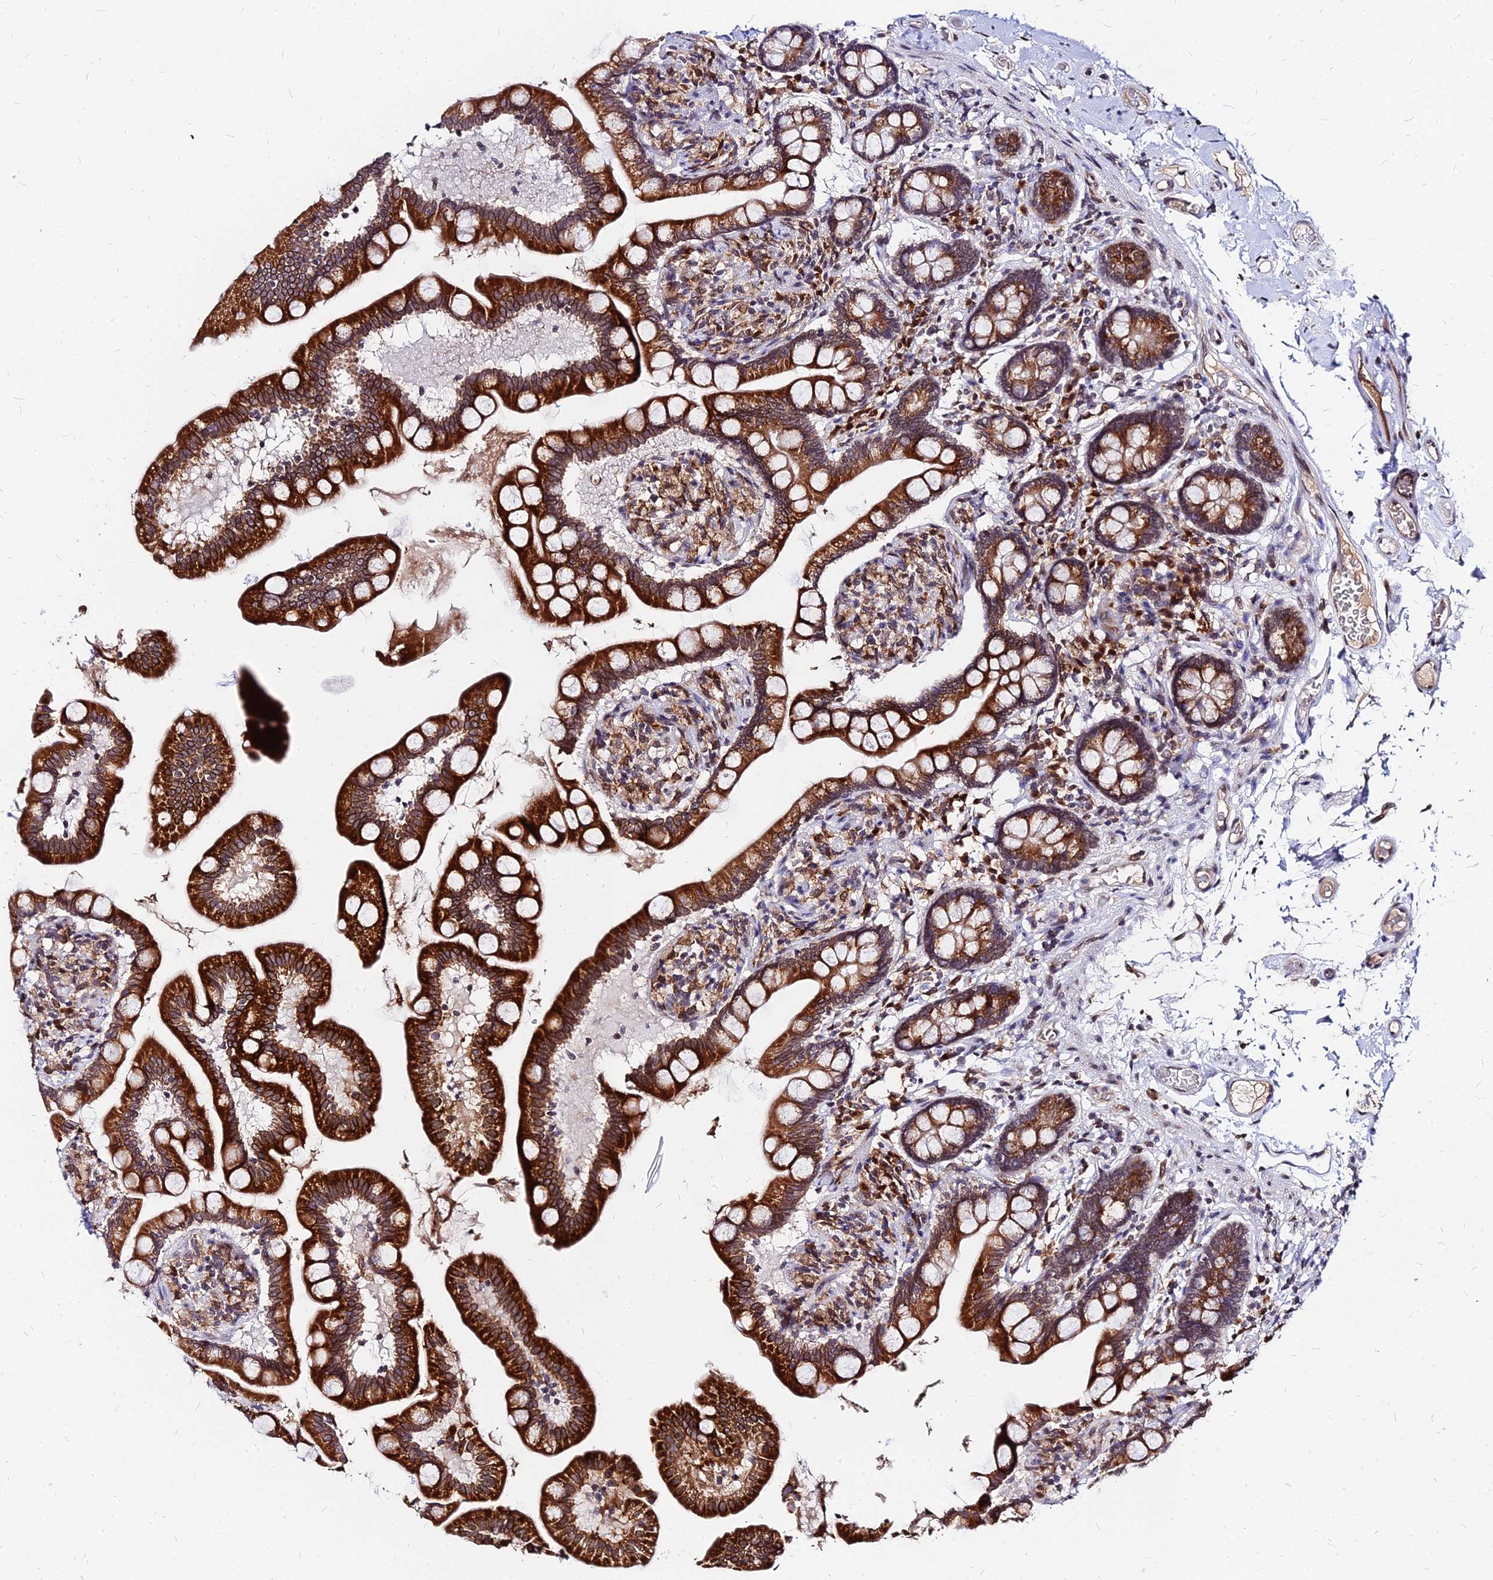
{"staining": {"intensity": "strong", "quantity": ">75%", "location": "cytoplasmic/membranous"}, "tissue": "small intestine", "cell_type": "Glandular cells", "image_type": "normal", "snomed": [{"axis": "morphology", "description": "Normal tissue, NOS"}, {"axis": "topography", "description": "Small intestine"}], "caption": "This is an image of IHC staining of benign small intestine, which shows strong positivity in the cytoplasmic/membranous of glandular cells.", "gene": "RNF121", "patient": {"sex": "female", "age": 64}}